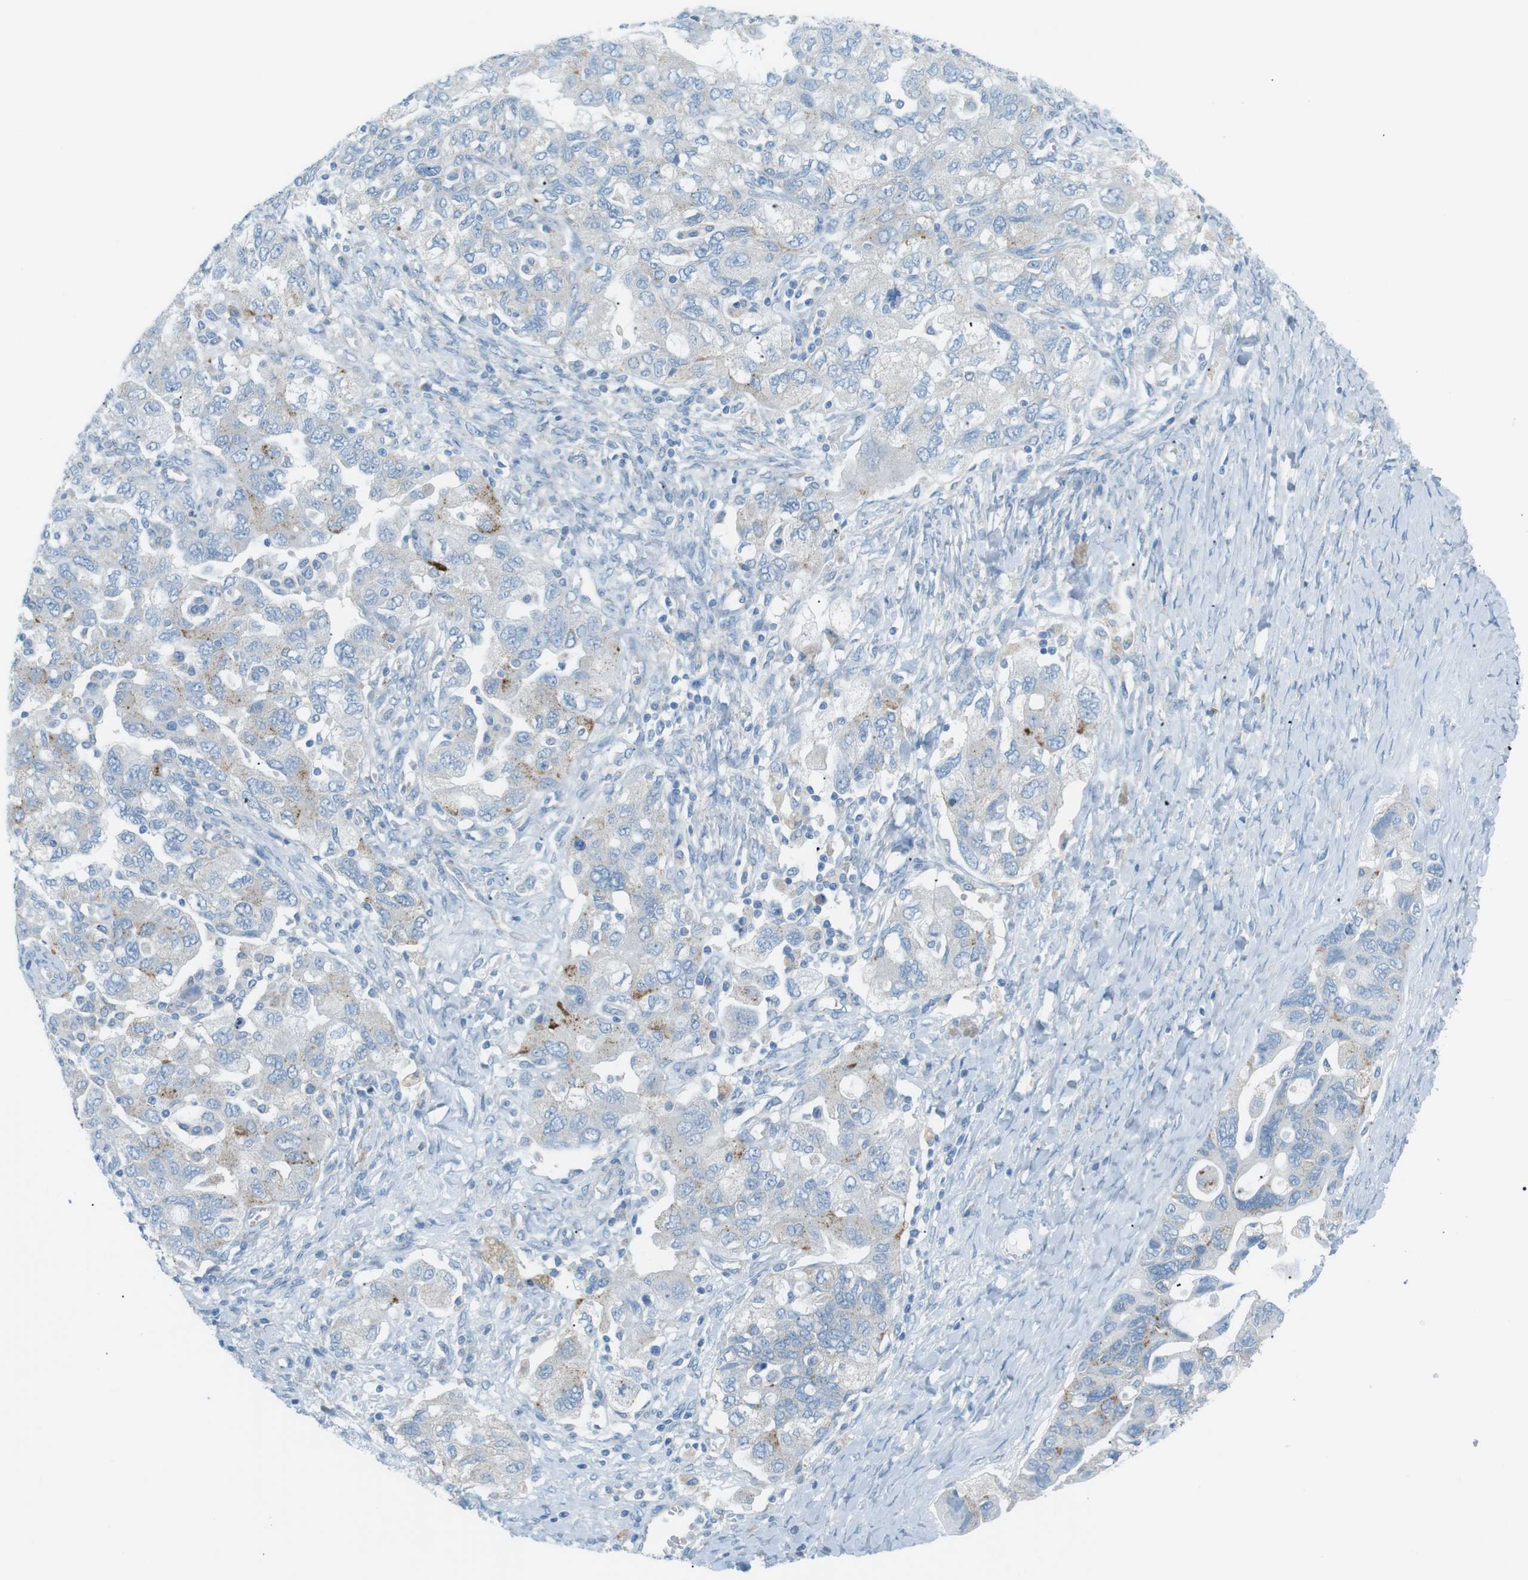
{"staining": {"intensity": "moderate", "quantity": "25%-75%", "location": "cytoplasmic/membranous"}, "tissue": "ovarian cancer", "cell_type": "Tumor cells", "image_type": "cancer", "snomed": [{"axis": "morphology", "description": "Carcinoma, NOS"}, {"axis": "morphology", "description": "Cystadenocarcinoma, serous, NOS"}, {"axis": "topography", "description": "Ovary"}], "caption": "The histopathology image demonstrates staining of ovarian serous cystadenocarcinoma, revealing moderate cytoplasmic/membranous protein expression (brown color) within tumor cells.", "gene": "VAMP1", "patient": {"sex": "female", "age": 69}}